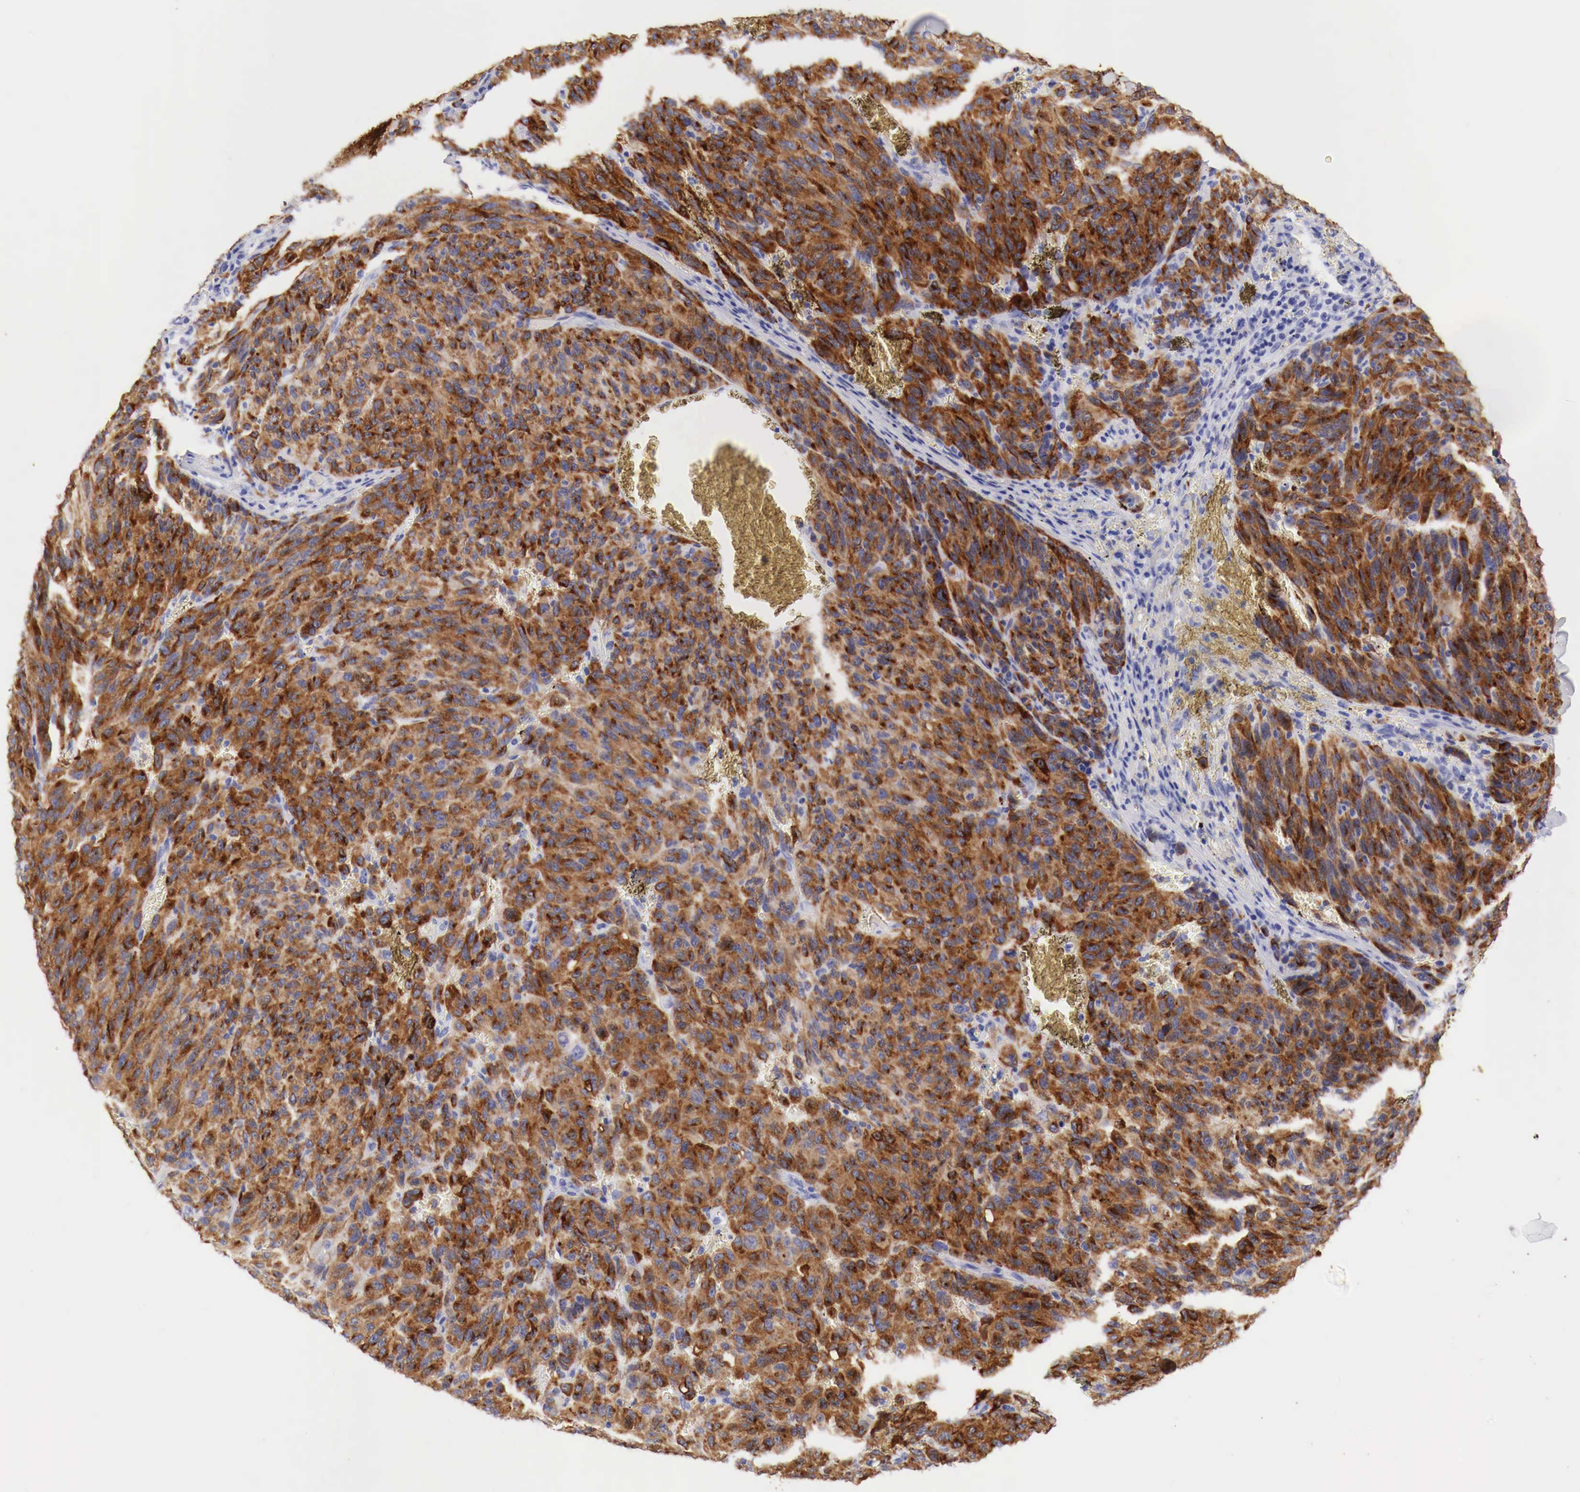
{"staining": {"intensity": "strong", "quantity": ">75%", "location": "cytoplasmic/membranous"}, "tissue": "melanoma", "cell_type": "Tumor cells", "image_type": "cancer", "snomed": [{"axis": "morphology", "description": "Malignant melanoma, NOS"}, {"axis": "topography", "description": "Skin"}], "caption": "Immunohistochemistry (IHC) image of melanoma stained for a protein (brown), which displays high levels of strong cytoplasmic/membranous staining in about >75% of tumor cells.", "gene": "TYR", "patient": {"sex": "male", "age": 76}}